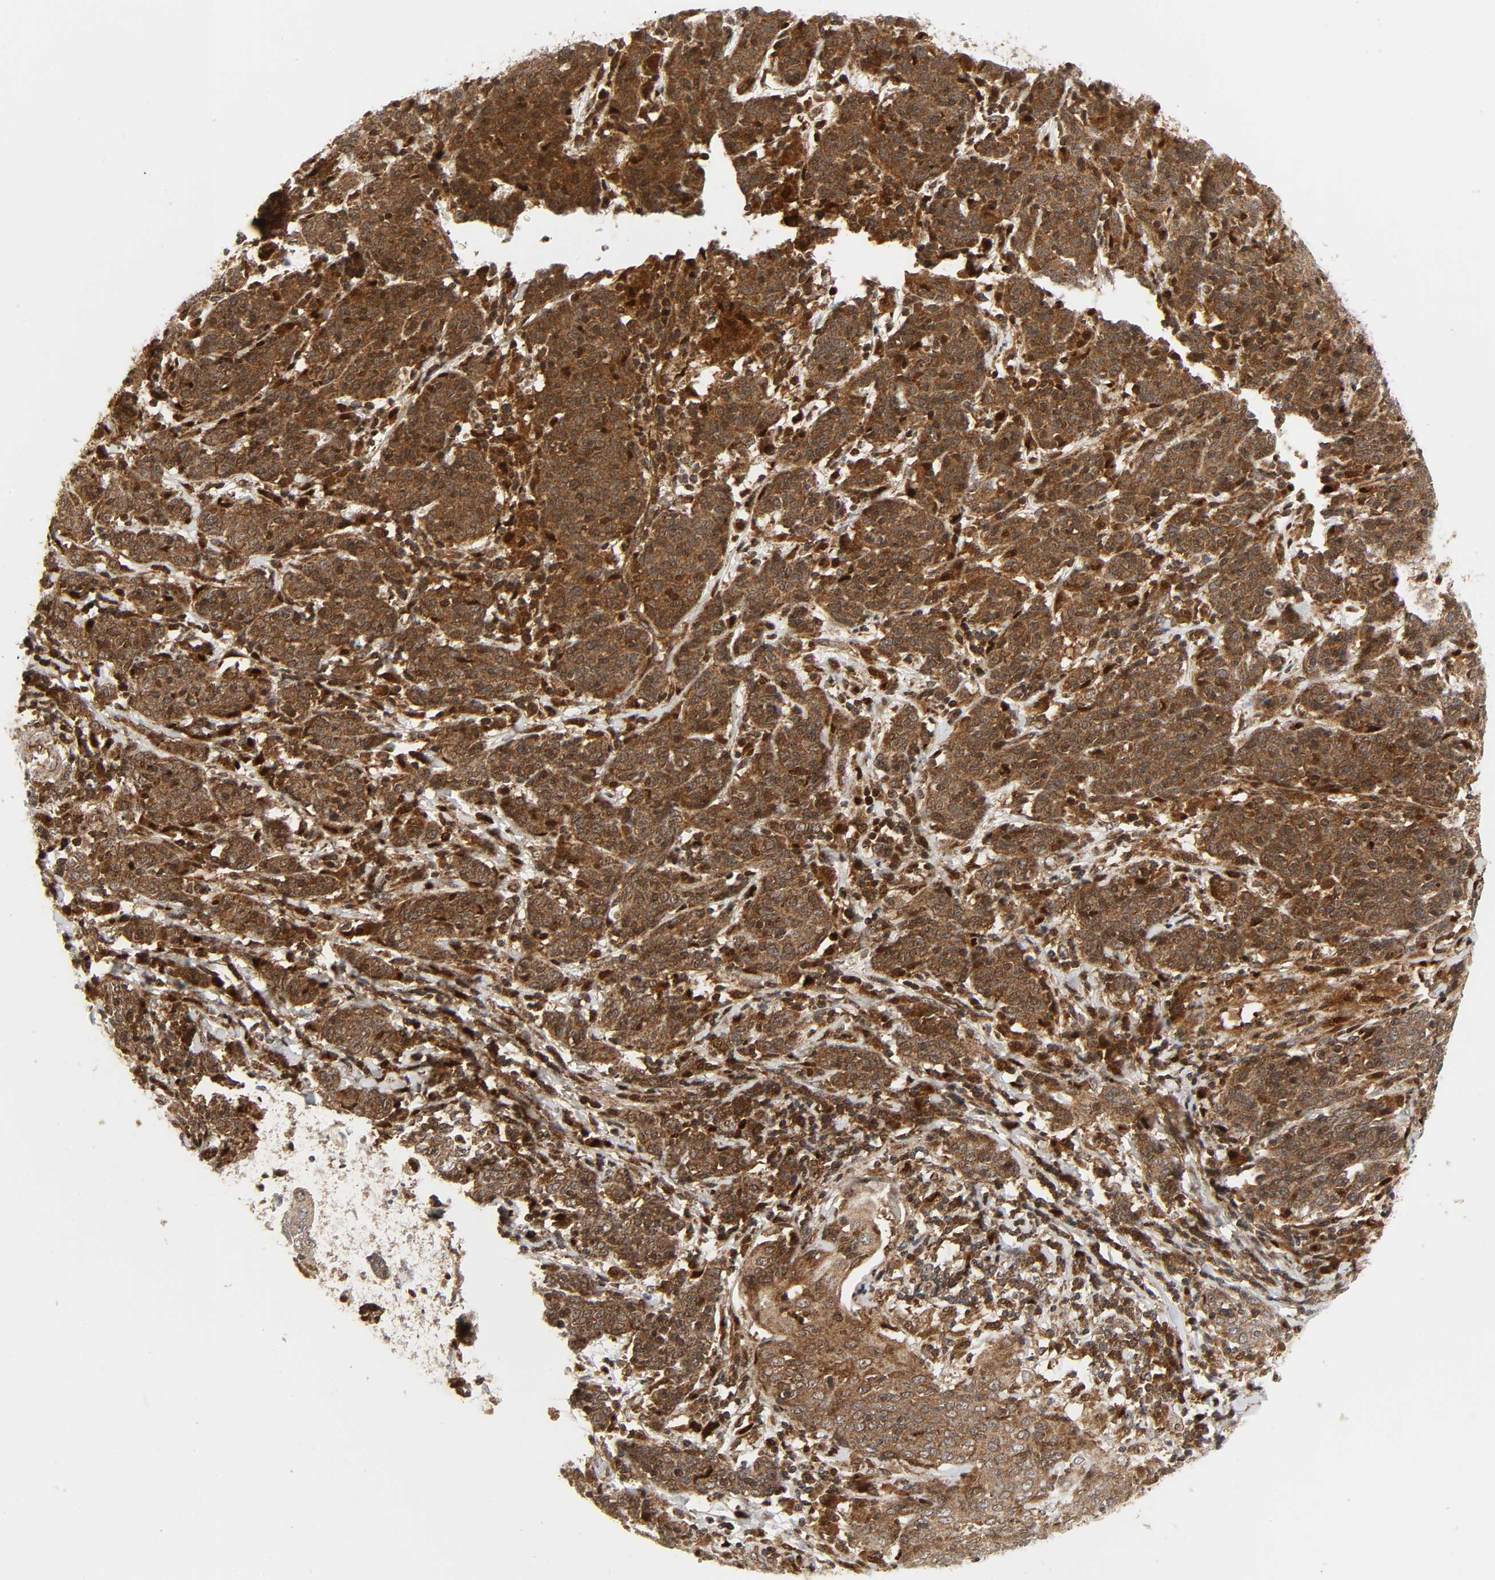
{"staining": {"intensity": "strong", "quantity": ">75%", "location": "cytoplasmic/membranous"}, "tissue": "cervical cancer", "cell_type": "Tumor cells", "image_type": "cancer", "snomed": [{"axis": "morphology", "description": "Normal tissue, NOS"}, {"axis": "morphology", "description": "Squamous cell carcinoma, NOS"}, {"axis": "topography", "description": "Cervix"}], "caption": "Protein expression by IHC demonstrates strong cytoplasmic/membranous expression in about >75% of tumor cells in squamous cell carcinoma (cervical).", "gene": "CHUK", "patient": {"sex": "female", "age": 67}}